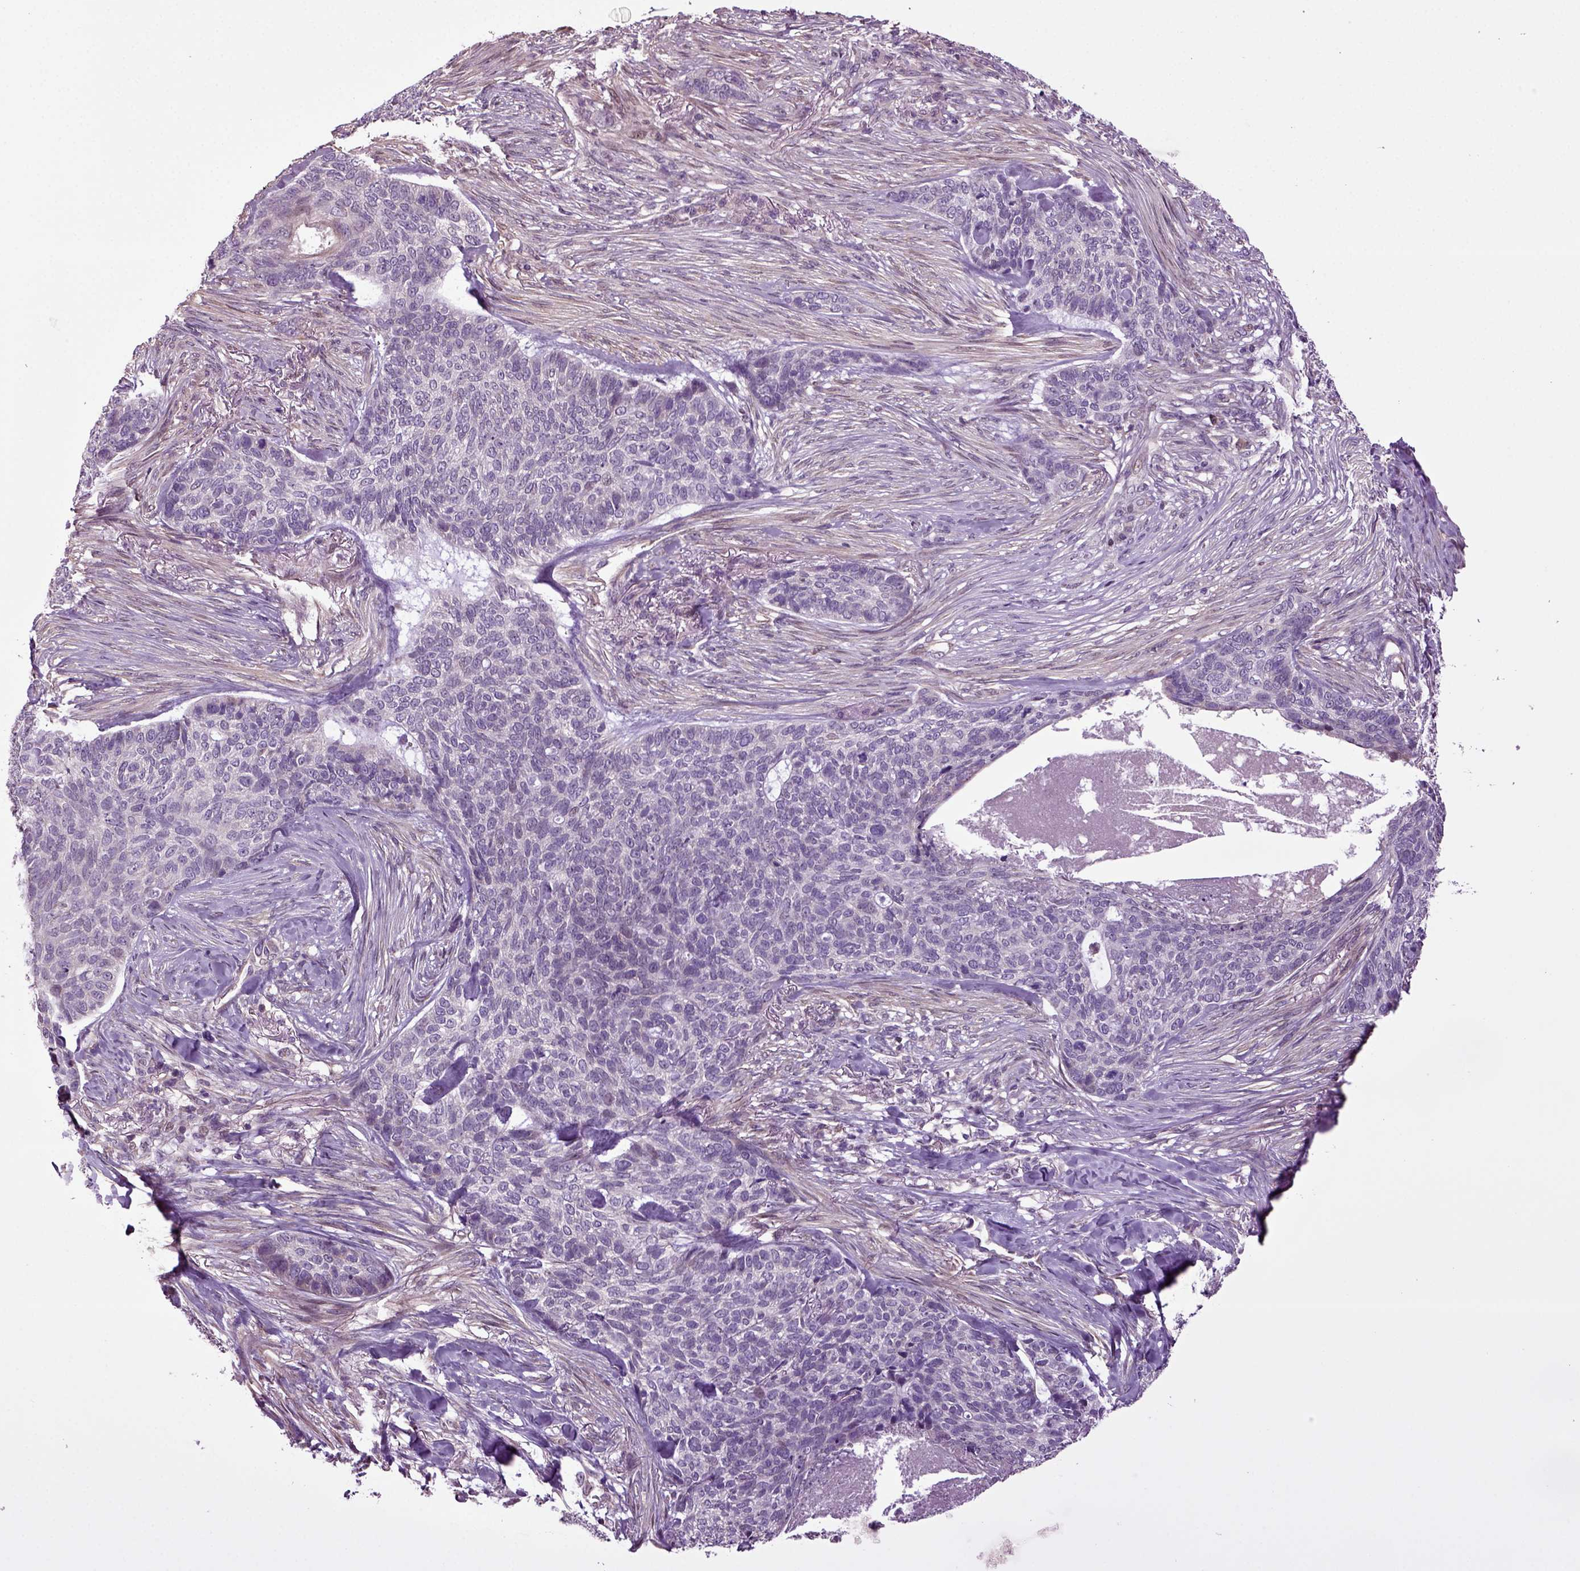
{"staining": {"intensity": "weak", "quantity": "<25%", "location": "cytoplasmic/membranous"}, "tissue": "skin cancer", "cell_type": "Tumor cells", "image_type": "cancer", "snomed": [{"axis": "morphology", "description": "Basal cell carcinoma"}, {"axis": "topography", "description": "Skin"}], "caption": "Skin cancer (basal cell carcinoma) was stained to show a protein in brown. There is no significant expression in tumor cells. (DAB (3,3'-diaminobenzidine) IHC, high magnification).", "gene": "HAGHL", "patient": {"sex": "female", "age": 69}}